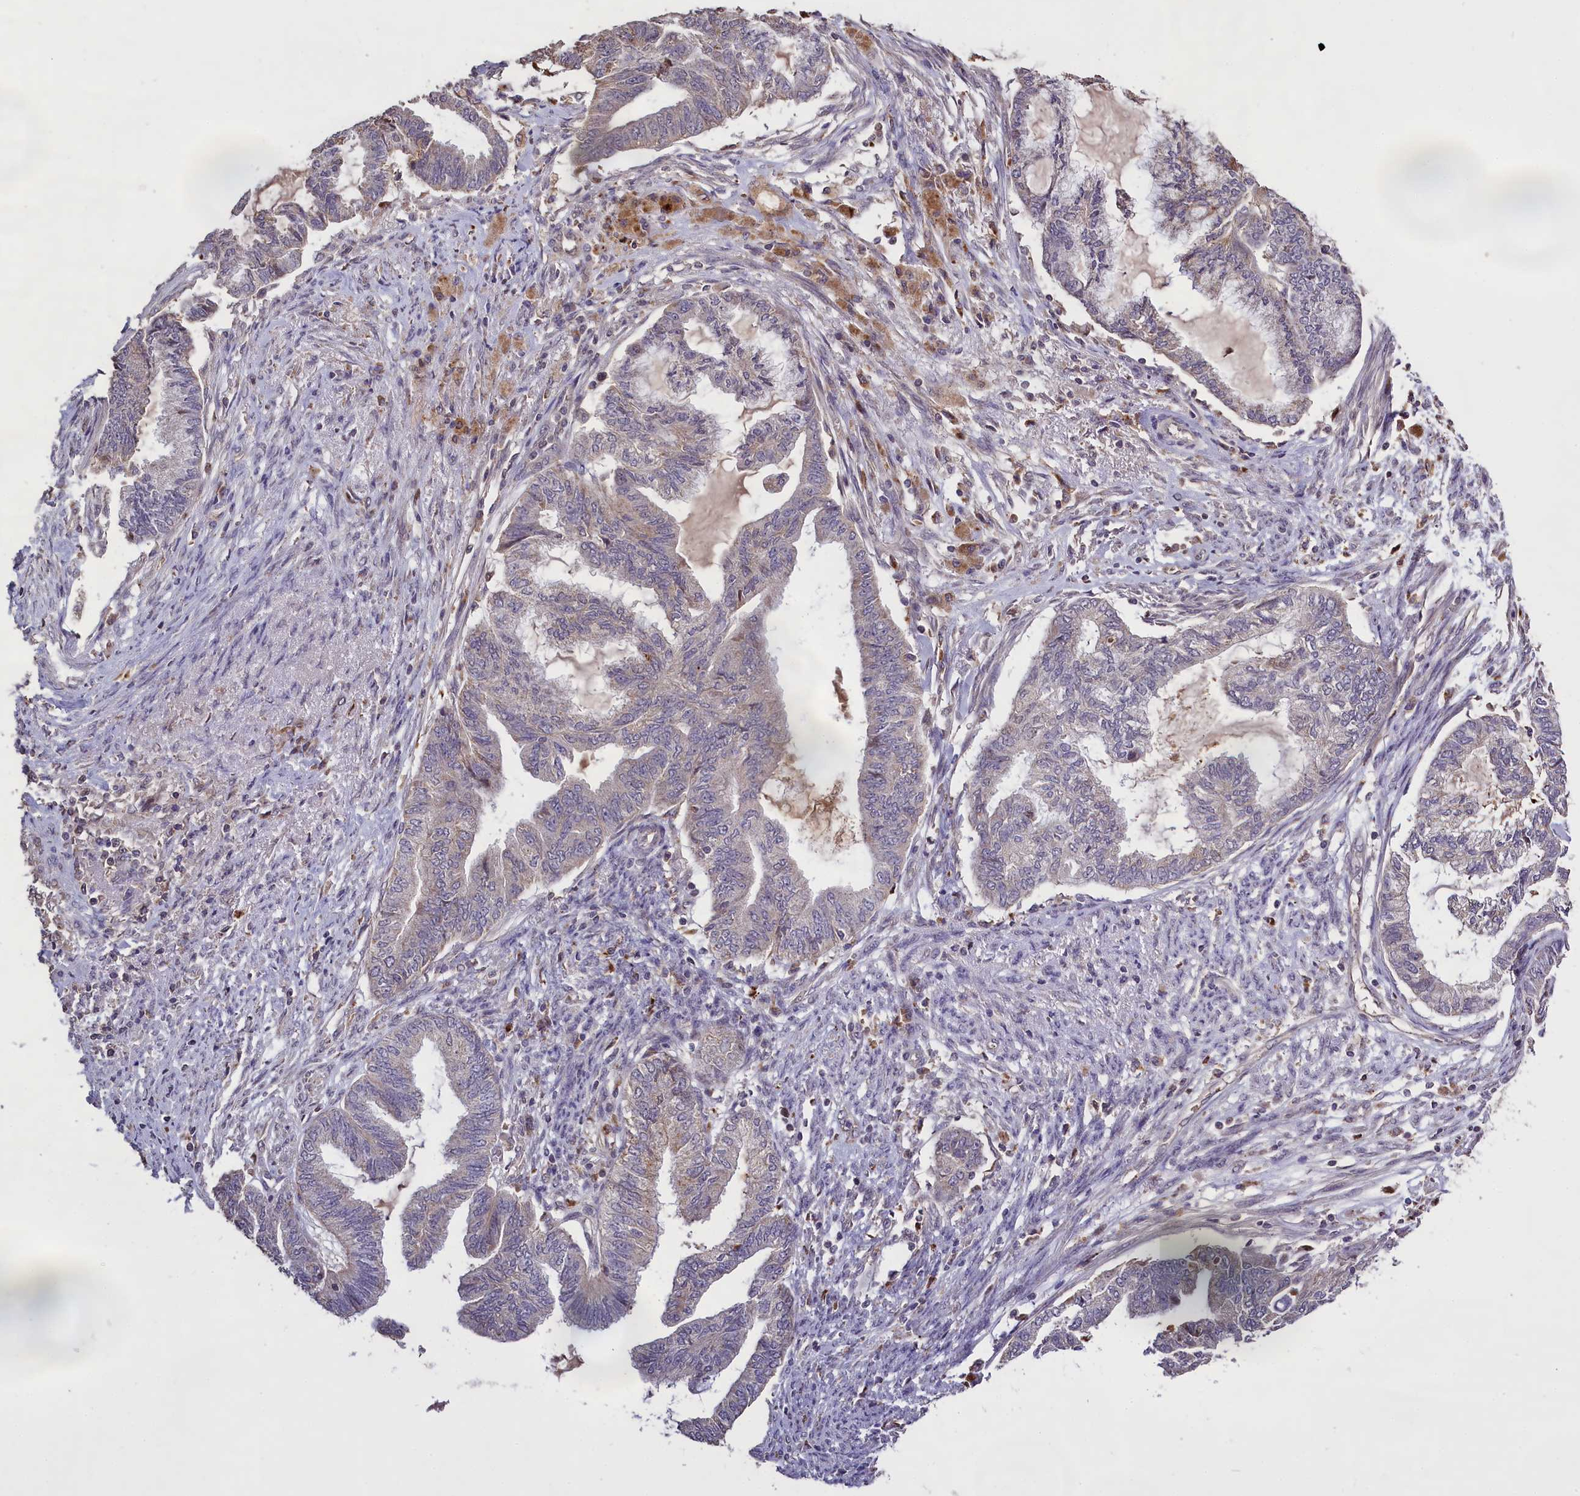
{"staining": {"intensity": "negative", "quantity": "none", "location": "none"}, "tissue": "endometrial cancer", "cell_type": "Tumor cells", "image_type": "cancer", "snomed": [{"axis": "morphology", "description": "Adenocarcinoma, NOS"}, {"axis": "topography", "description": "Endometrium"}], "caption": "The IHC histopathology image has no significant positivity in tumor cells of endometrial adenocarcinoma tissue.", "gene": "CLRN2", "patient": {"sex": "female", "age": 86}}